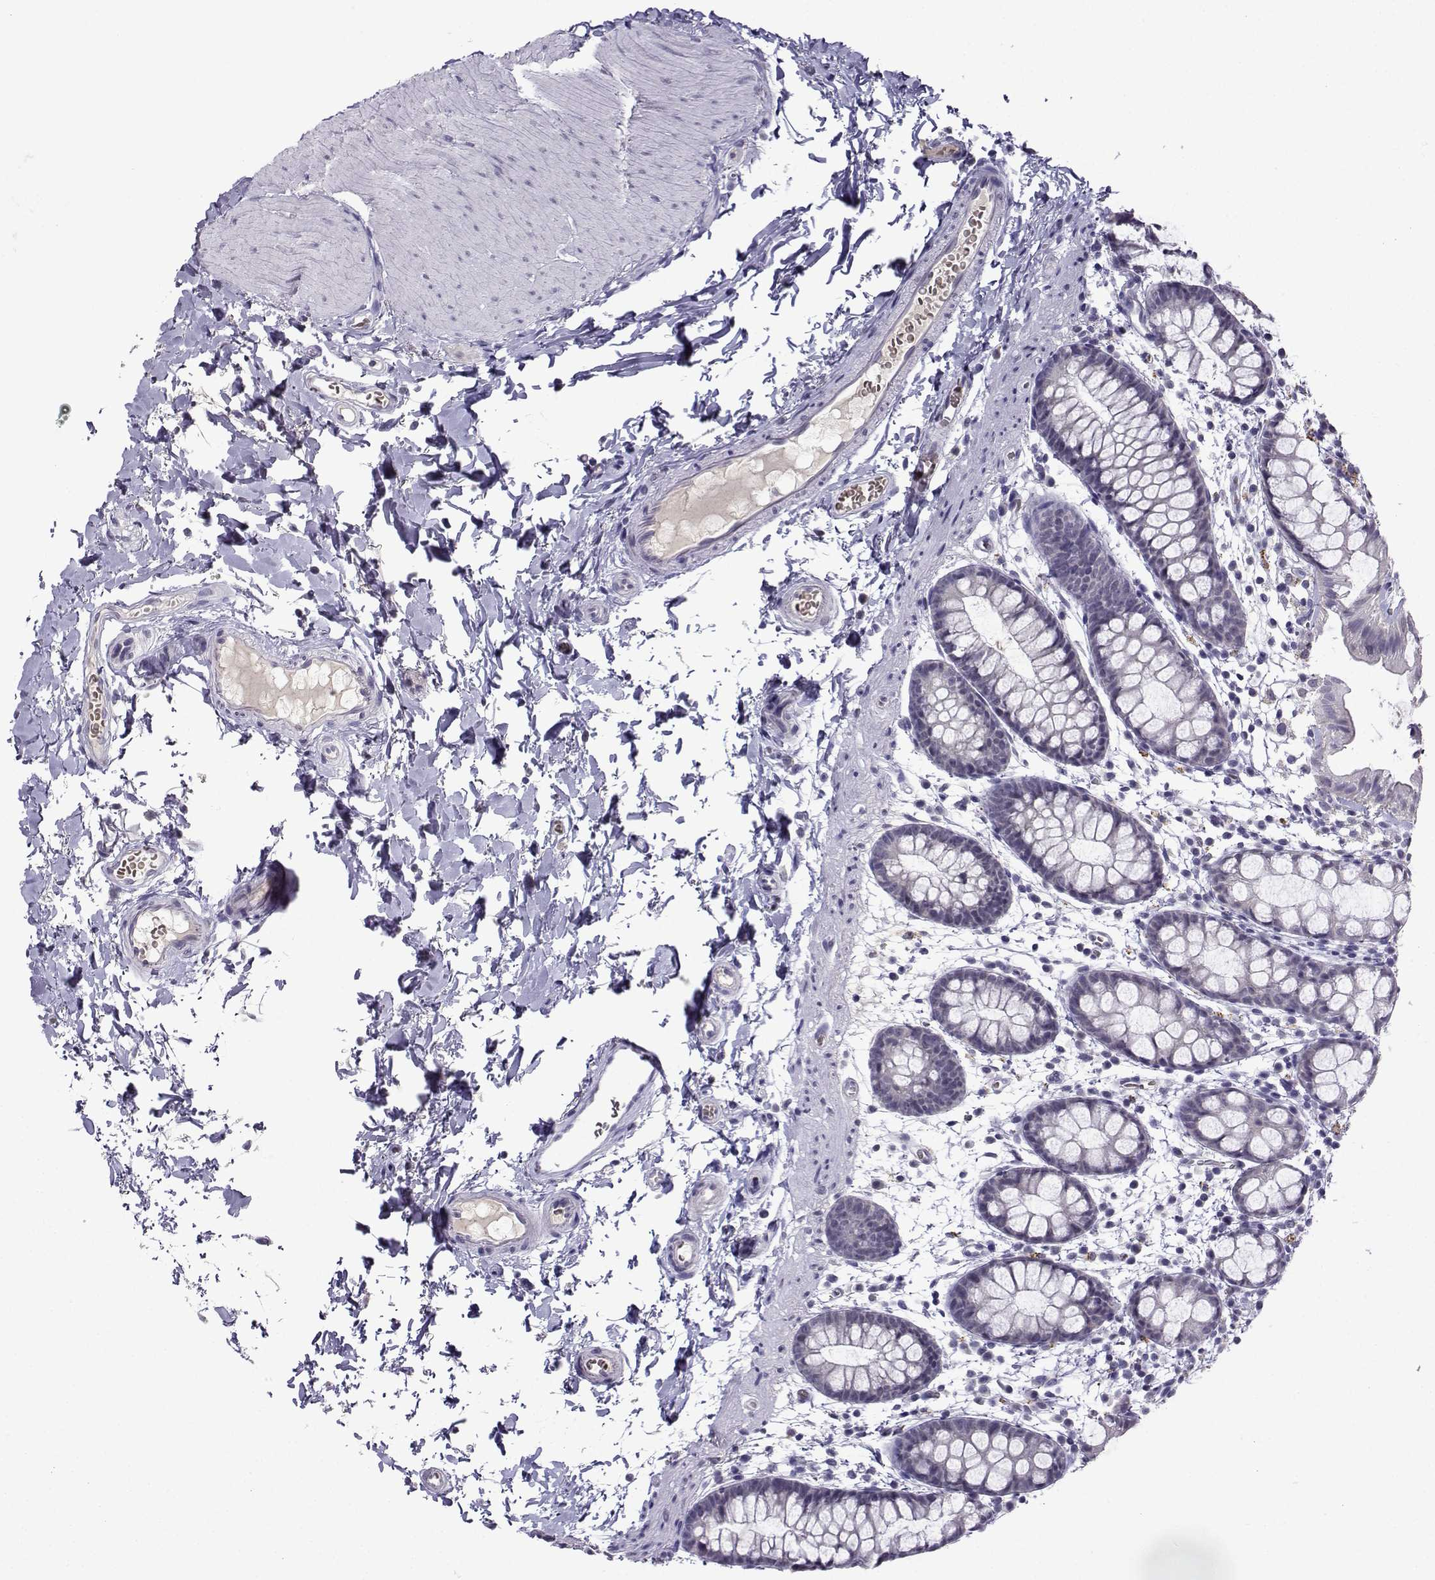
{"staining": {"intensity": "negative", "quantity": "none", "location": "none"}, "tissue": "rectum", "cell_type": "Glandular cells", "image_type": "normal", "snomed": [{"axis": "morphology", "description": "Normal tissue, NOS"}, {"axis": "topography", "description": "Rectum"}], "caption": "Rectum was stained to show a protein in brown. There is no significant positivity in glandular cells. Brightfield microscopy of IHC stained with DAB (3,3'-diaminobenzidine) (brown) and hematoxylin (blue), captured at high magnification.", "gene": "LRFN2", "patient": {"sex": "male", "age": 57}}